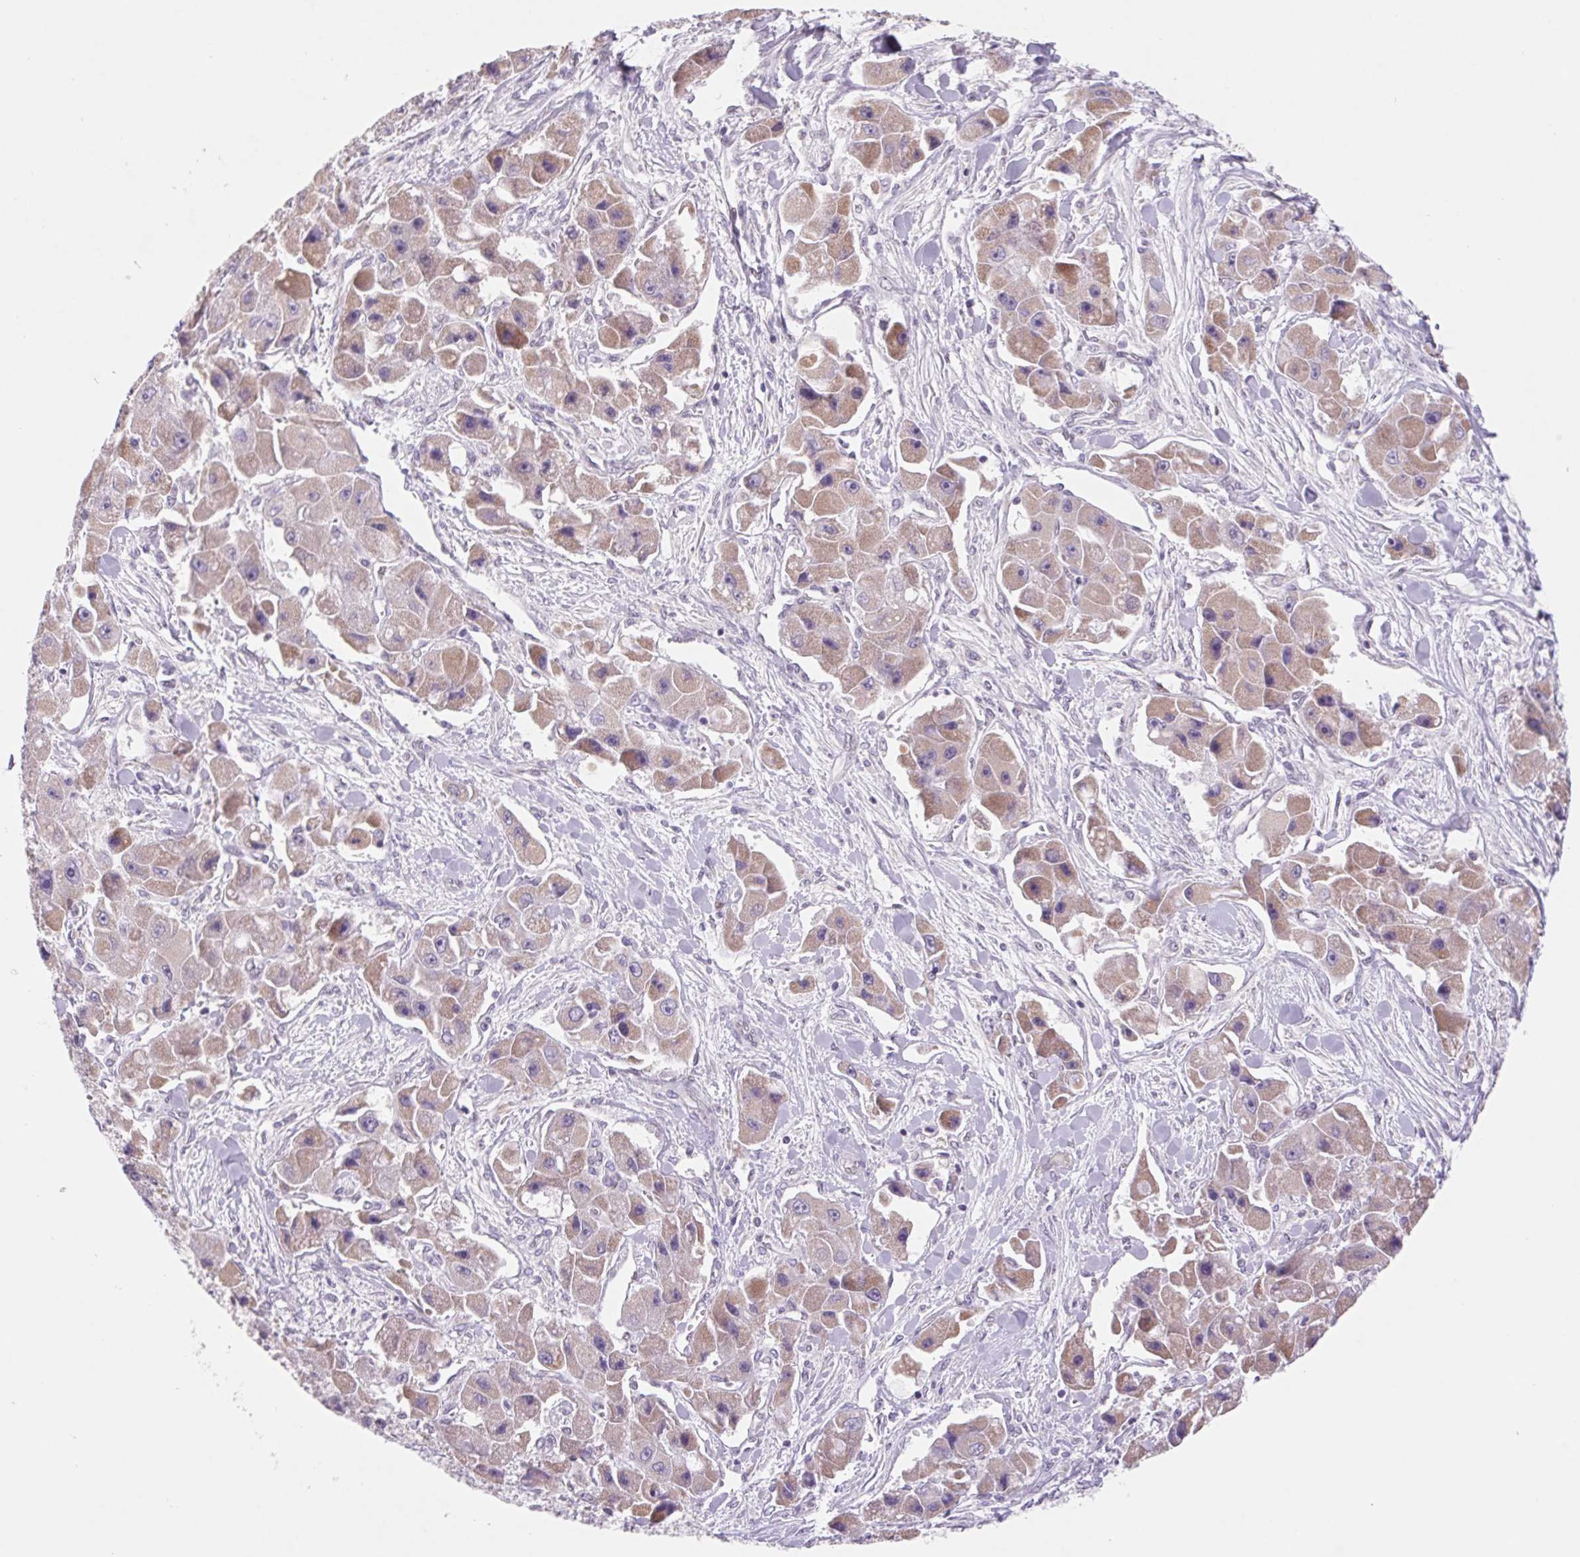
{"staining": {"intensity": "weak", "quantity": "25%-75%", "location": "cytoplasmic/membranous"}, "tissue": "liver cancer", "cell_type": "Tumor cells", "image_type": "cancer", "snomed": [{"axis": "morphology", "description": "Carcinoma, Hepatocellular, NOS"}, {"axis": "topography", "description": "Liver"}], "caption": "An immunohistochemistry (IHC) photomicrograph of tumor tissue is shown. Protein staining in brown highlights weak cytoplasmic/membranous positivity in hepatocellular carcinoma (liver) within tumor cells. The protein of interest is stained brown, and the nuclei are stained in blue (DAB (3,3'-diaminobenzidine) IHC with brightfield microscopy, high magnification).", "gene": "DPPA5", "patient": {"sex": "male", "age": 24}}